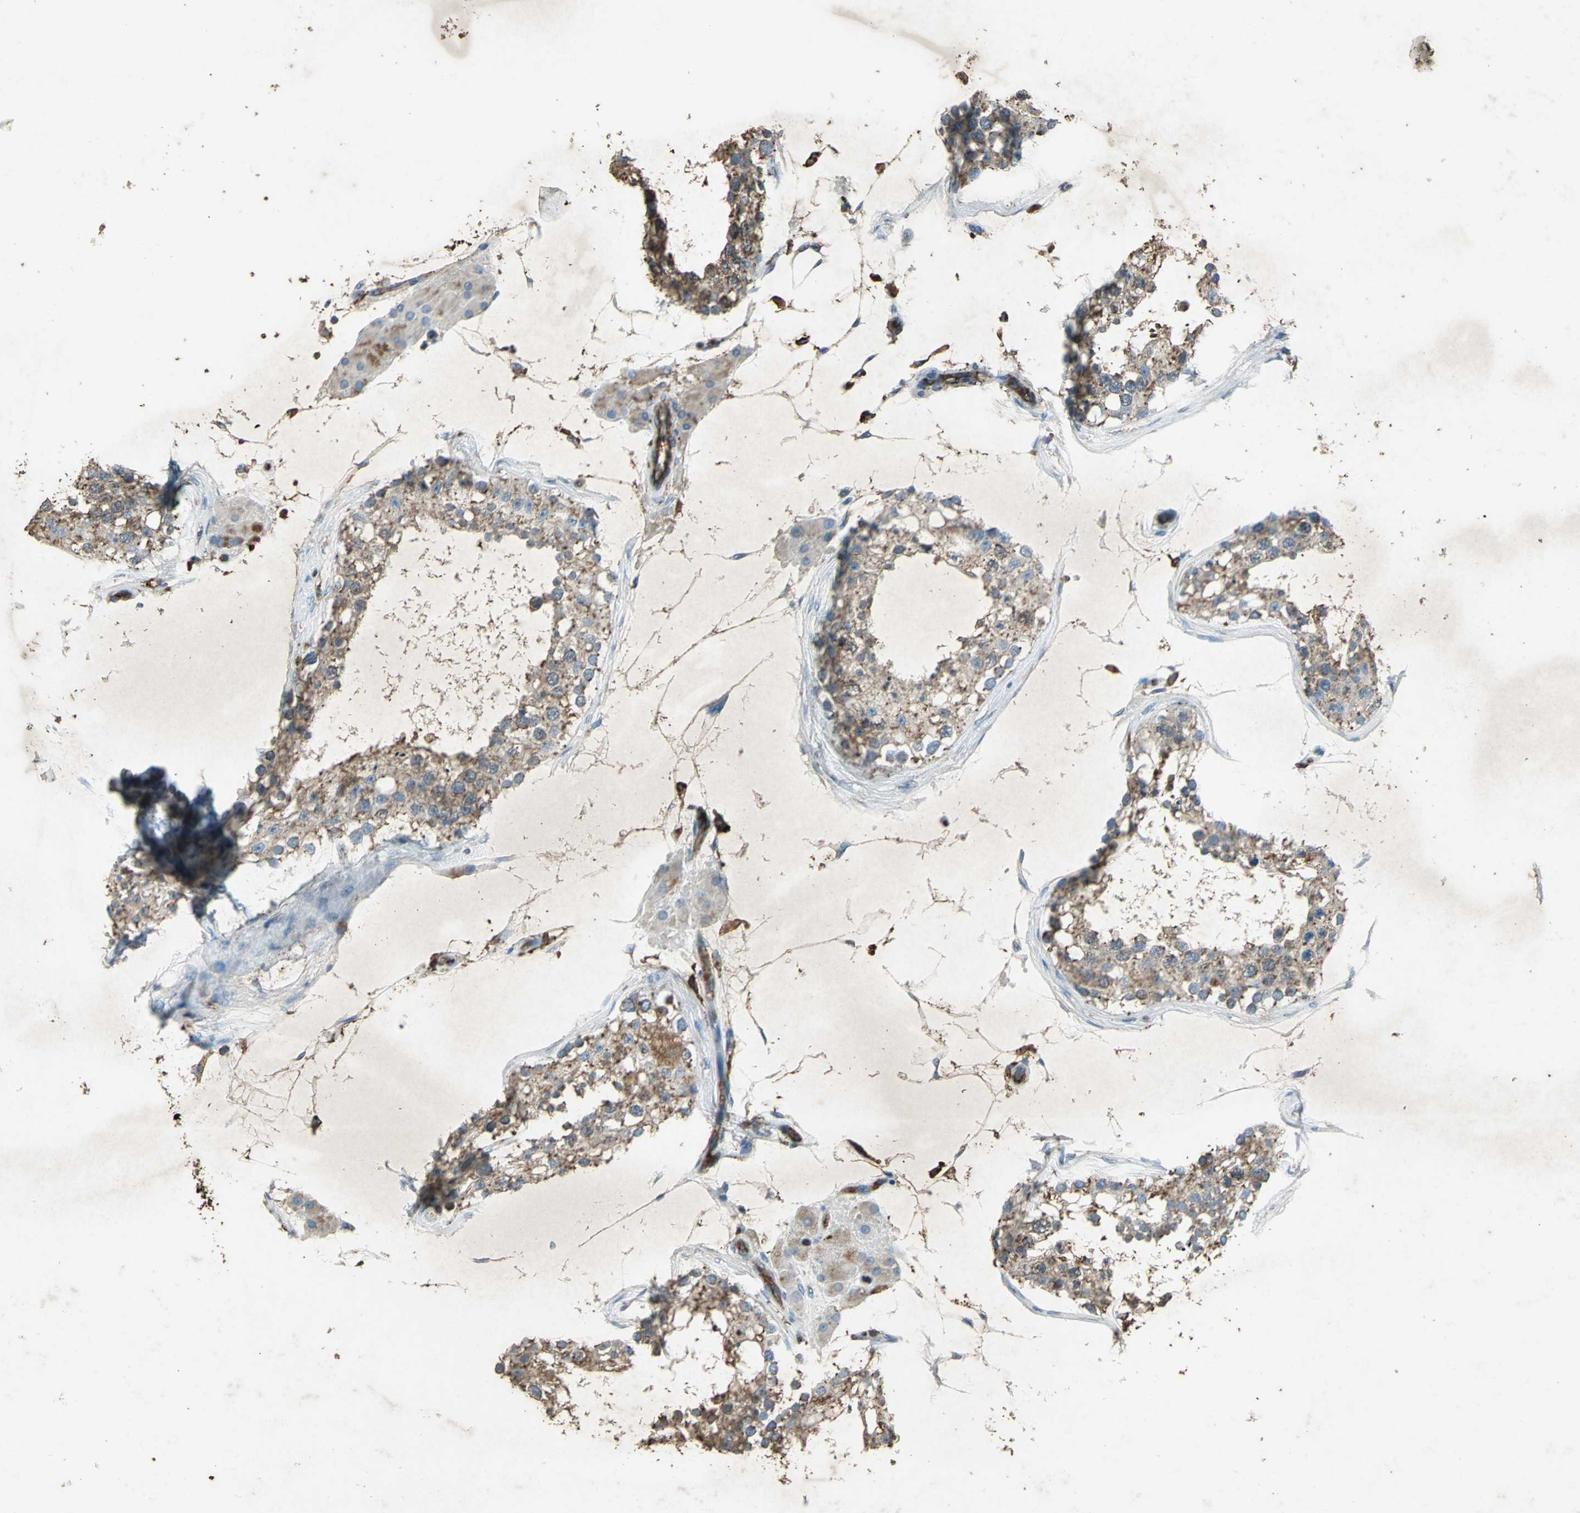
{"staining": {"intensity": "moderate", "quantity": ">75%", "location": "cytoplasmic/membranous"}, "tissue": "testis", "cell_type": "Cells in seminiferous ducts", "image_type": "normal", "snomed": [{"axis": "morphology", "description": "Normal tissue, NOS"}, {"axis": "topography", "description": "Testis"}], "caption": "Immunohistochemistry of benign human testis displays medium levels of moderate cytoplasmic/membranous positivity in approximately >75% of cells in seminiferous ducts. (DAB = brown stain, brightfield microscopy at high magnification).", "gene": "CCR6", "patient": {"sex": "male", "age": 68}}